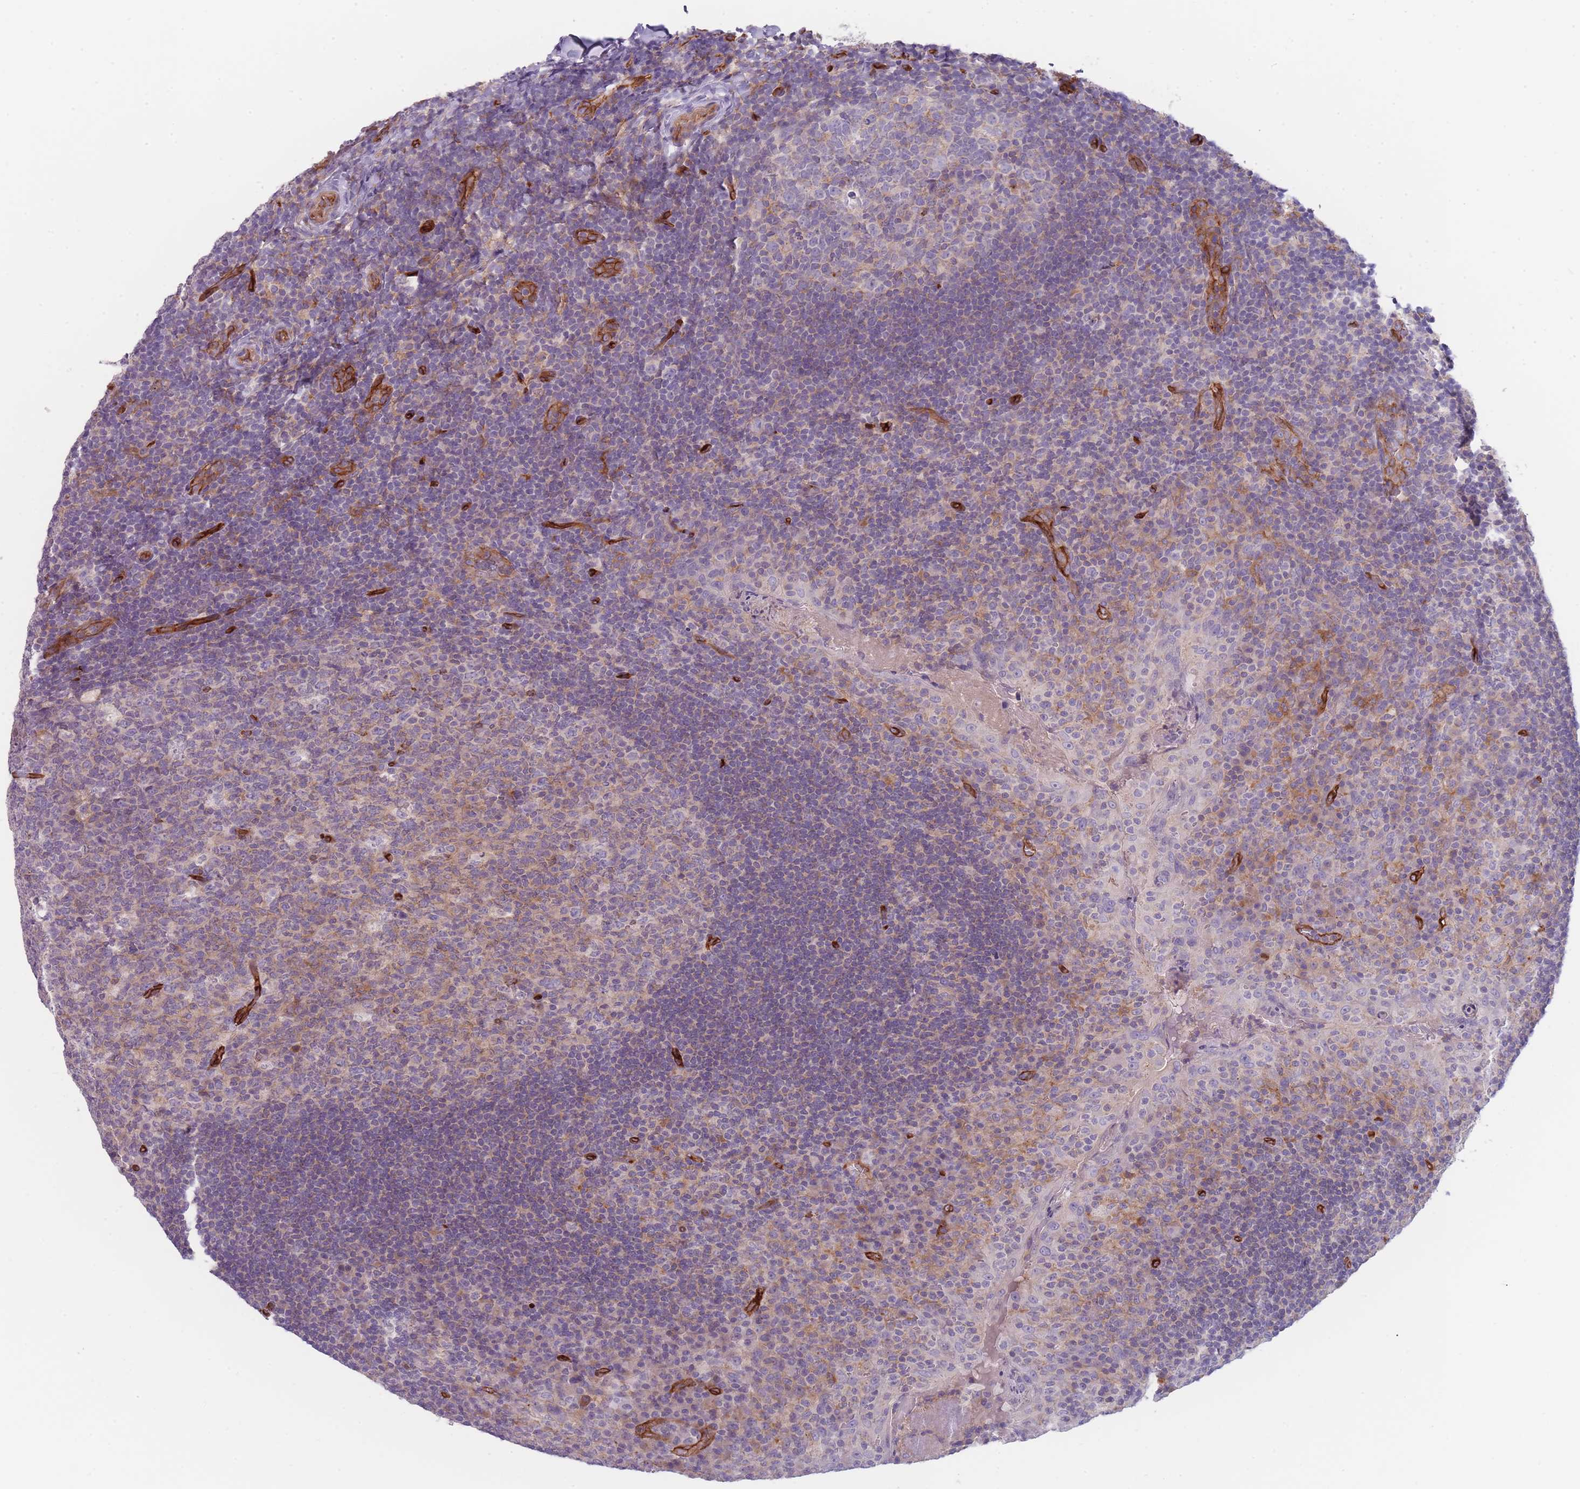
{"staining": {"intensity": "moderate", "quantity": "25%-75%", "location": "cytoplasmic/membranous"}, "tissue": "tonsil", "cell_type": "Germinal center cells", "image_type": "normal", "snomed": [{"axis": "morphology", "description": "Normal tissue, NOS"}, {"axis": "topography", "description": "Tonsil"}], "caption": "High-power microscopy captured an immunohistochemistry (IHC) image of normal tonsil, revealing moderate cytoplasmic/membranous staining in about 25%-75% of germinal center cells.", "gene": "CD300LF", "patient": {"sex": "male", "age": 17}}